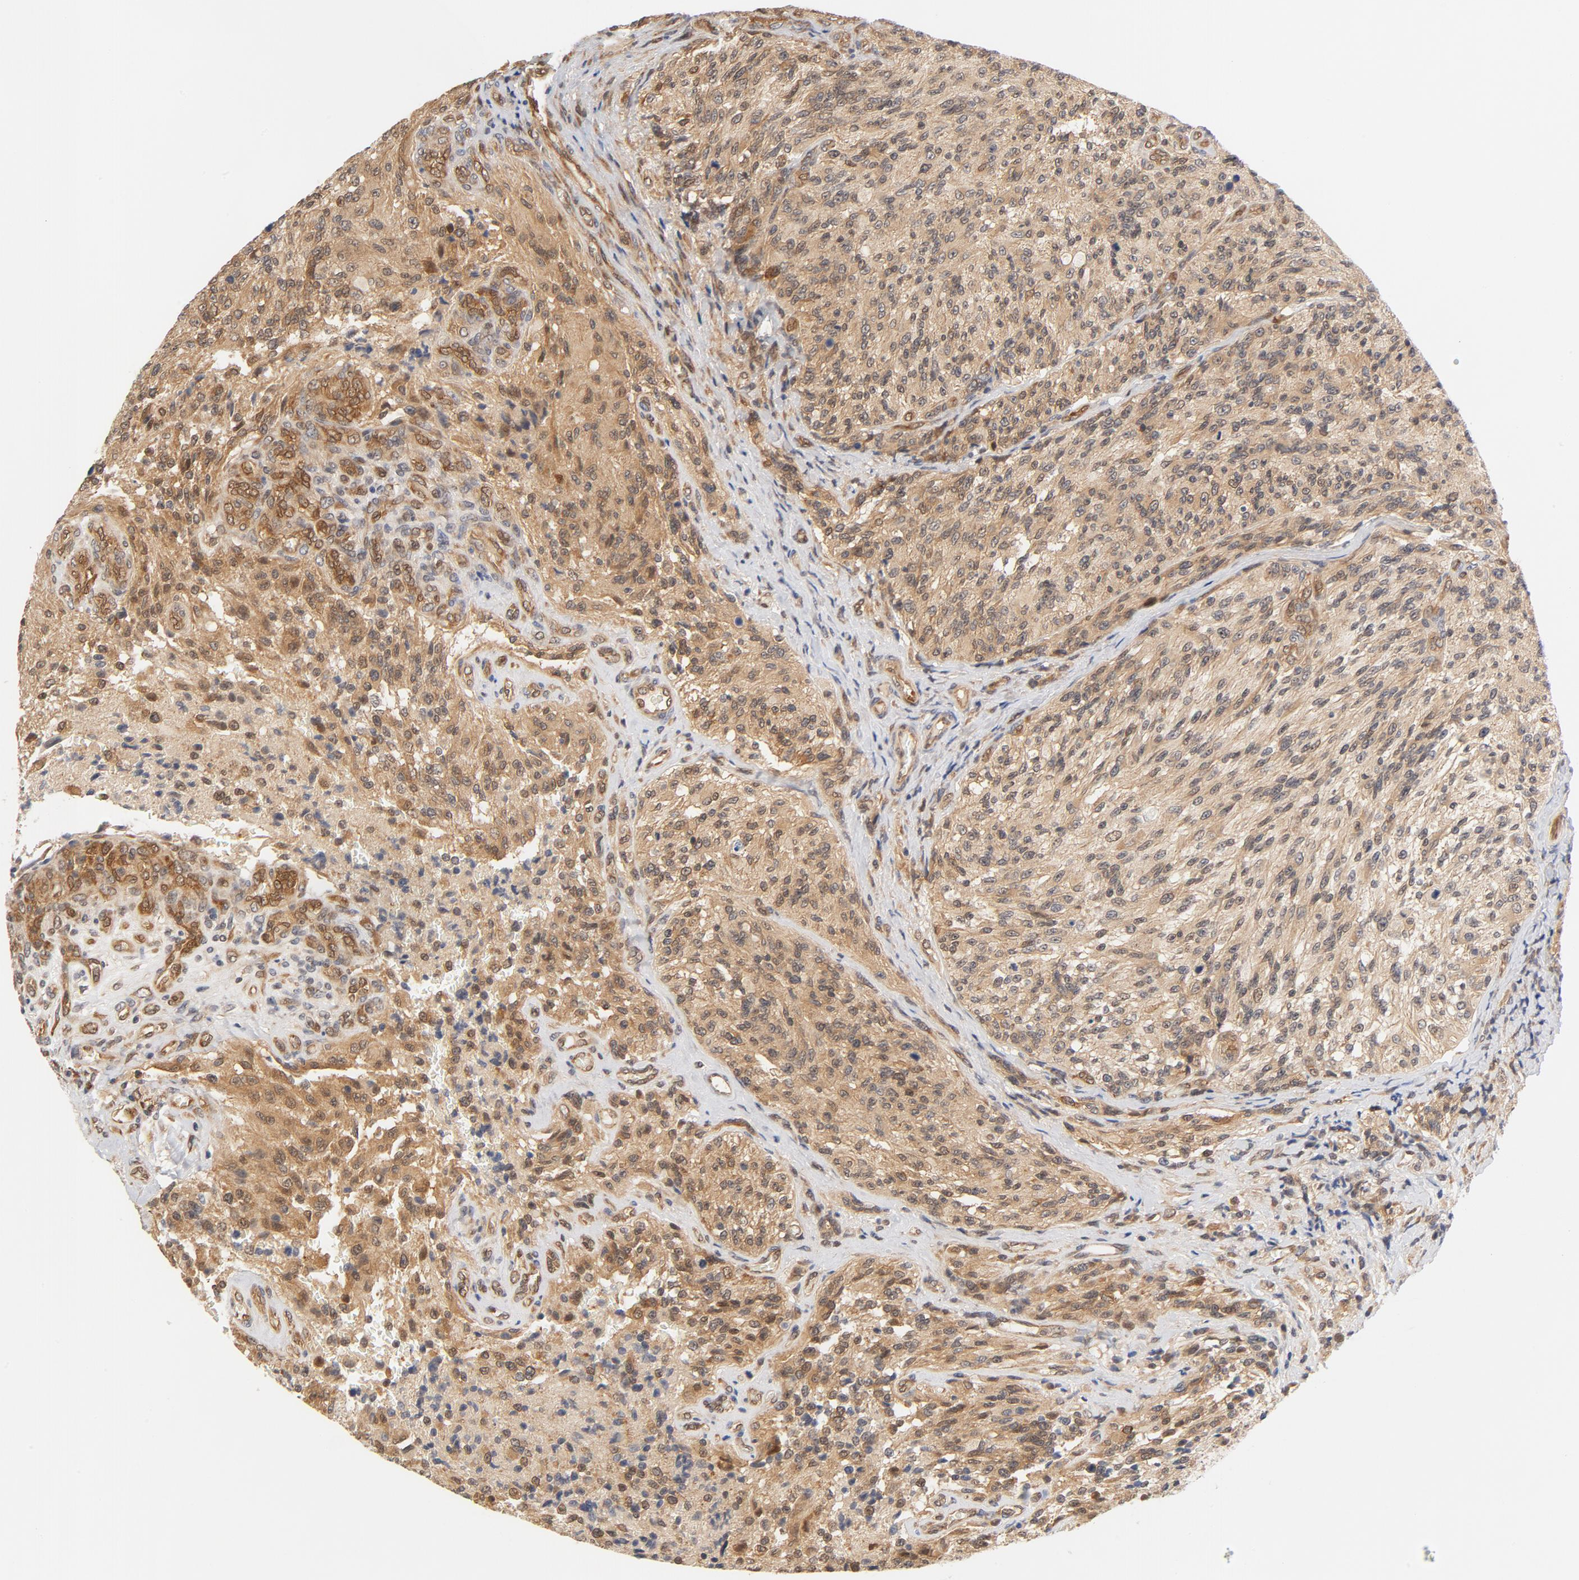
{"staining": {"intensity": "moderate", "quantity": ">75%", "location": "cytoplasmic/membranous"}, "tissue": "glioma", "cell_type": "Tumor cells", "image_type": "cancer", "snomed": [{"axis": "morphology", "description": "Normal tissue, NOS"}, {"axis": "morphology", "description": "Glioma, malignant, High grade"}, {"axis": "topography", "description": "Cerebral cortex"}], "caption": "This is an image of immunohistochemistry staining of high-grade glioma (malignant), which shows moderate expression in the cytoplasmic/membranous of tumor cells.", "gene": "EIF4E", "patient": {"sex": "male", "age": 56}}